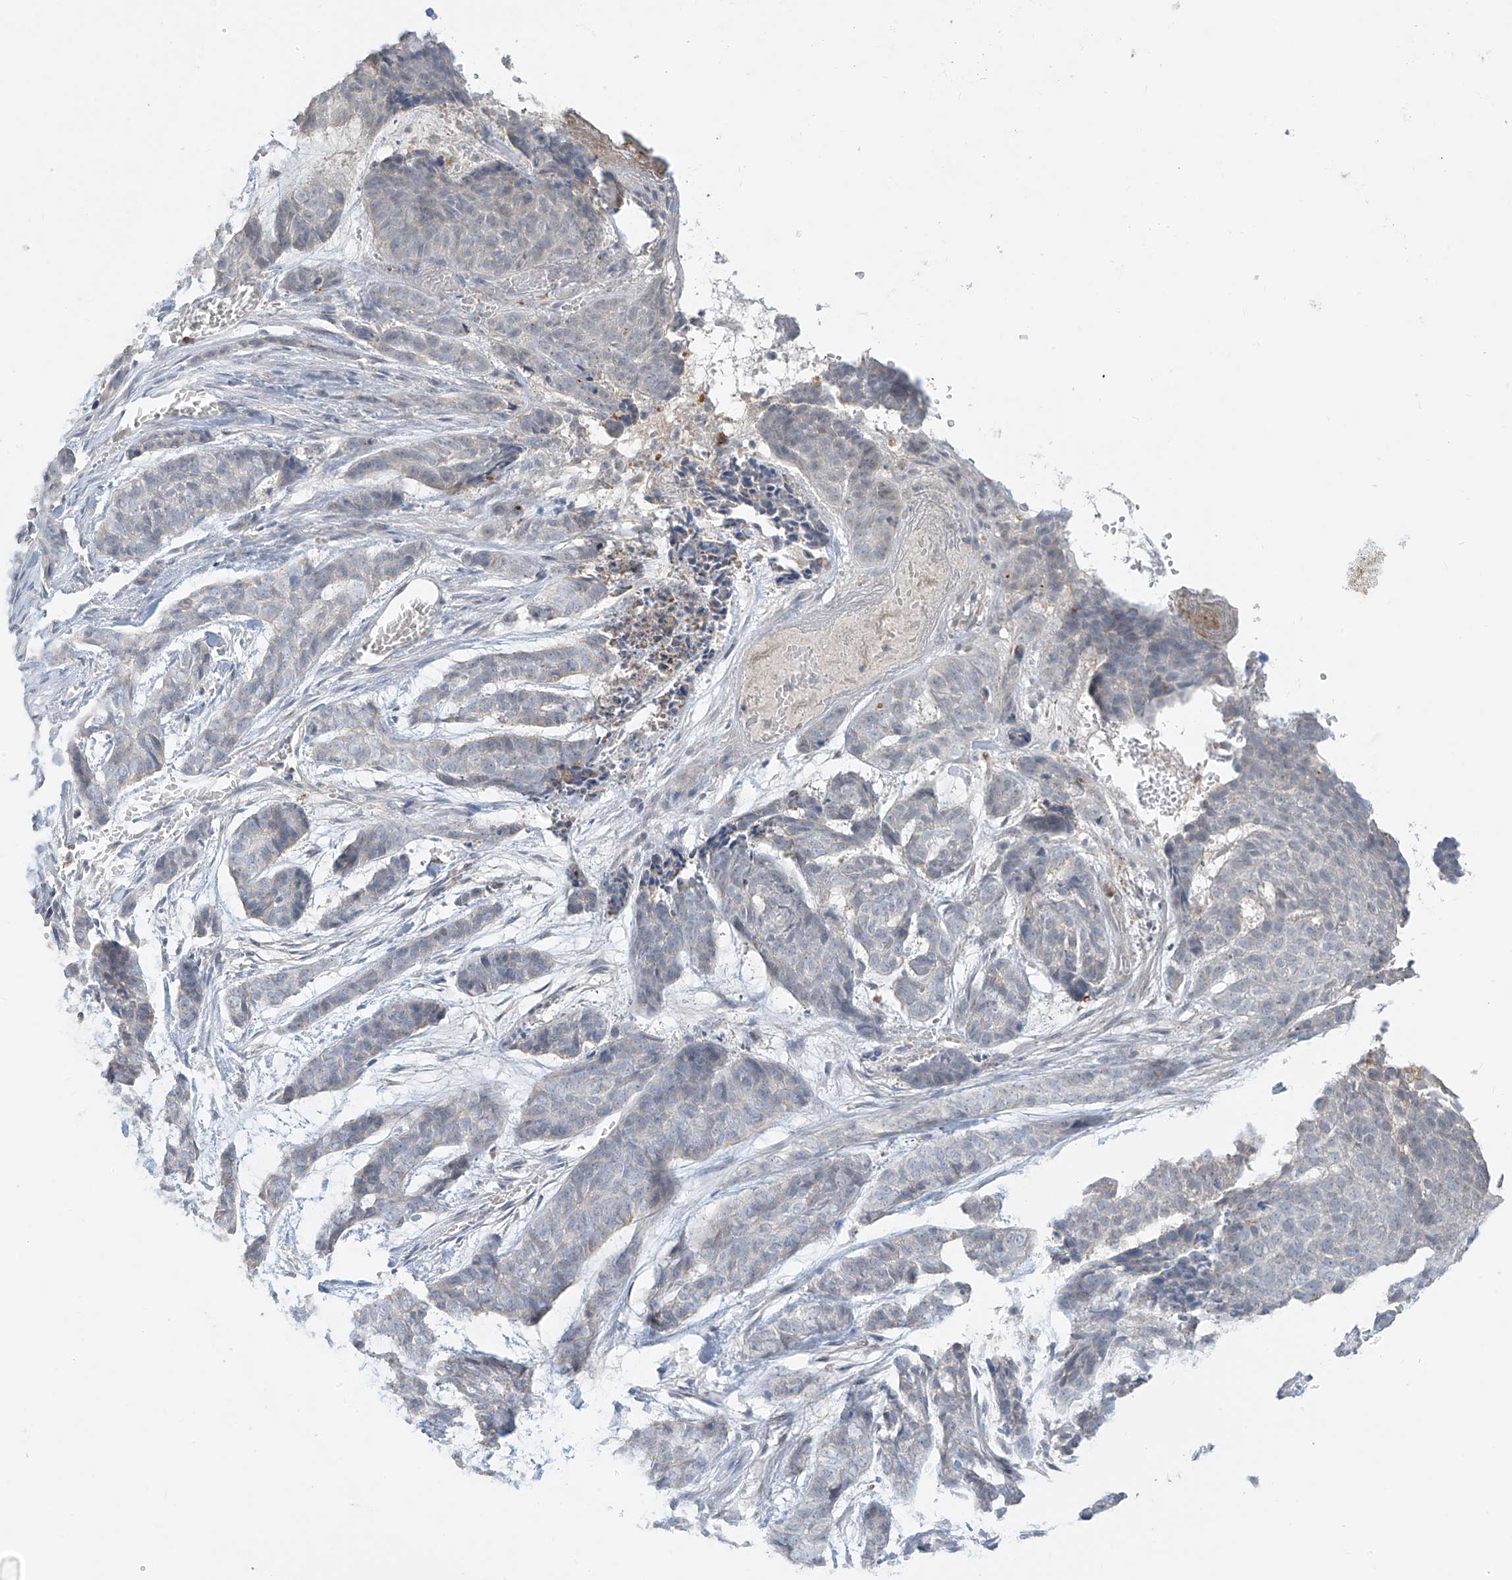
{"staining": {"intensity": "negative", "quantity": "none", "location": "none"}, "tissue": "skin cancer", "cell_type": "Tumor cells", "image_type": "cancer", "snomed": [{"axis": "morphology", "description": "Basal cell carcinoma"}, {"axis": "topography", "description": "Skin"}], "caption": "DAB (3,3'-diaminobenzidine) immunohistochemical staining of human skin cancer shows no significant staining in tumor cells. (DAB immunohistochemistry visualized using brightfield microscopy, high magnification).", "gene": "C2orf42", "patient": {"sex": "female", "age": 64}}